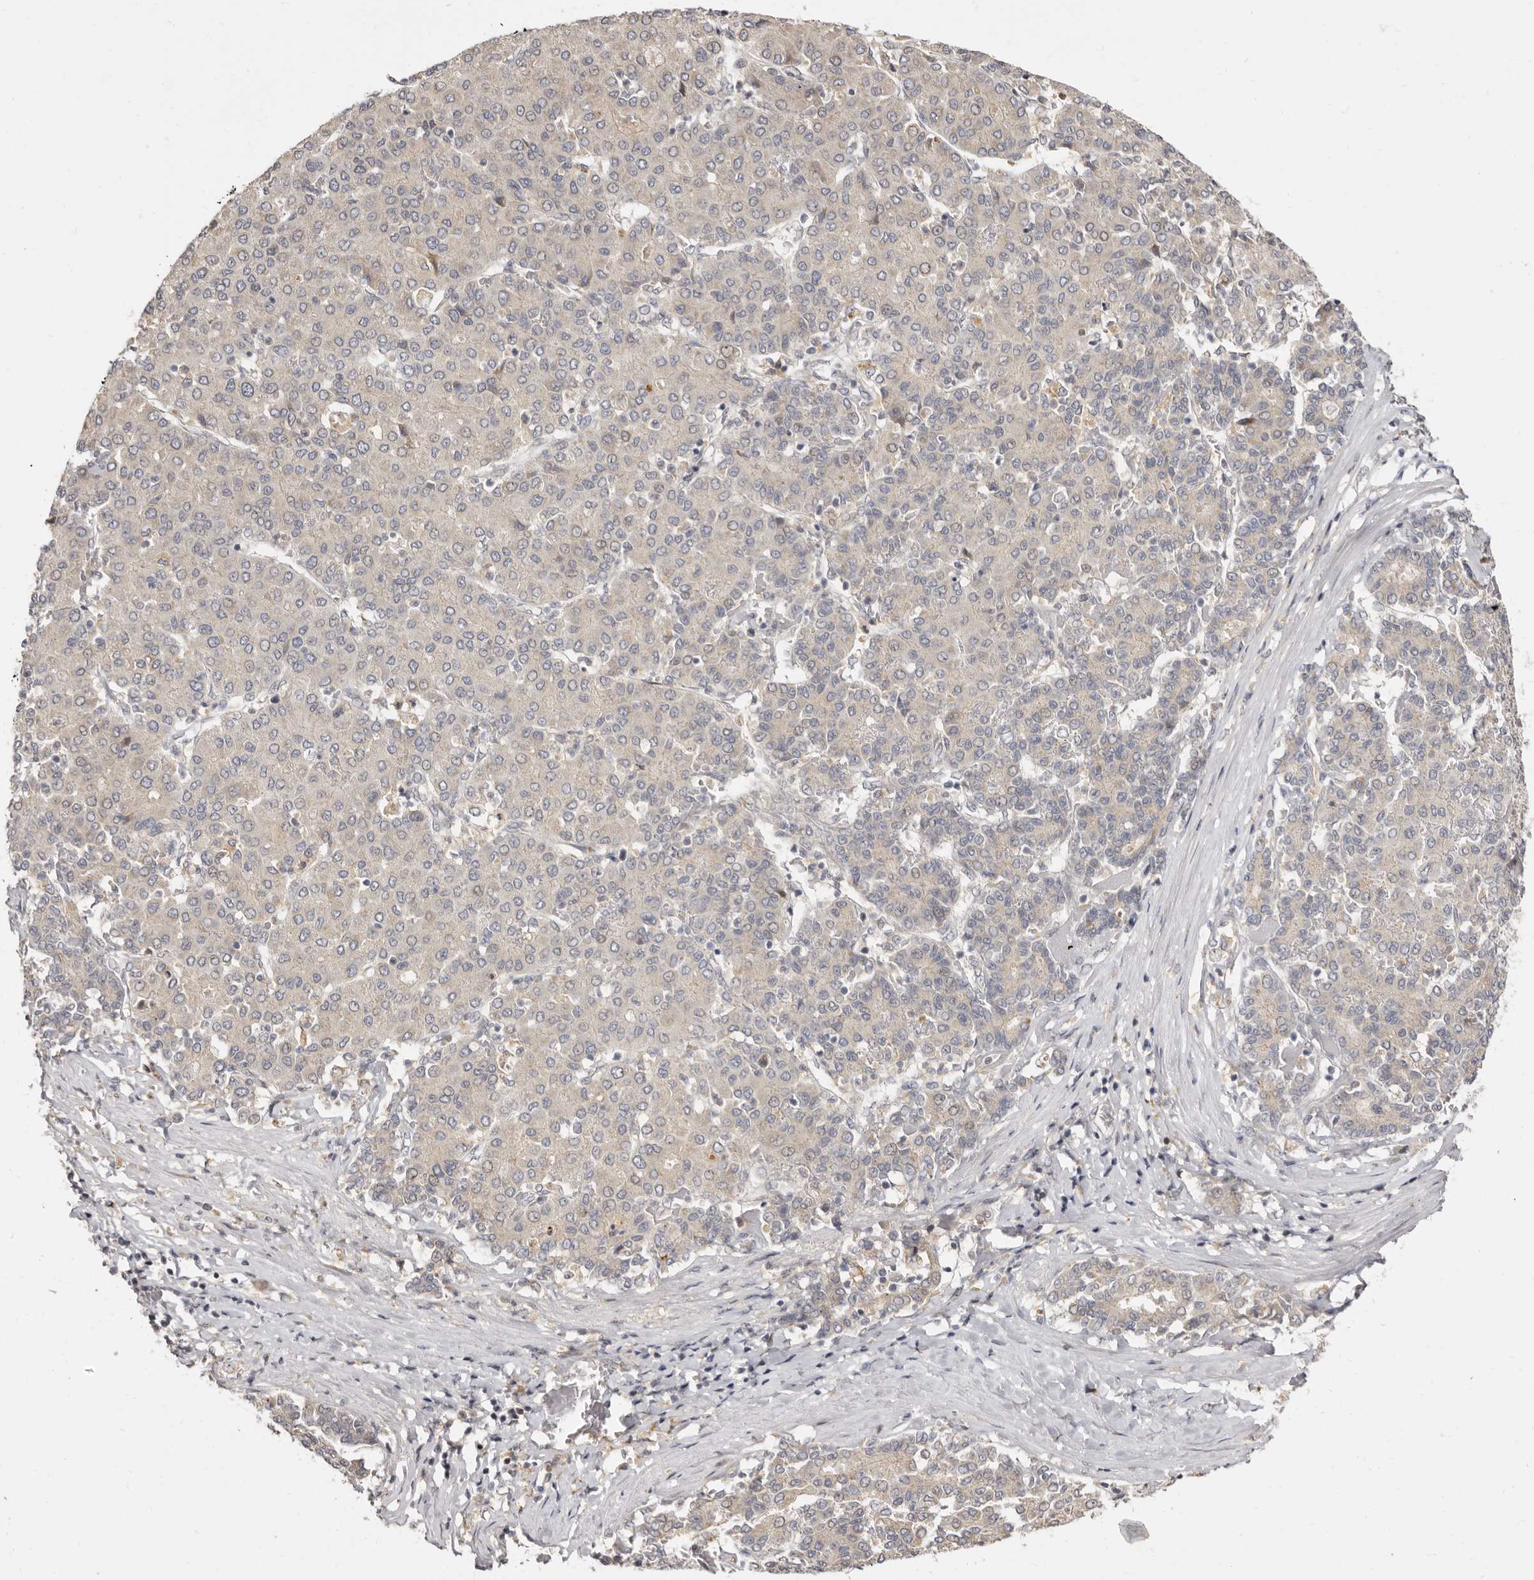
{"staining": {"intensity": "negative", "quantity": "none", "location": "none"}, "tissue": "liver cancer", "cell_type": "Tumor cells", "image_type": "cancer", "snomed": [{"axis": "morphology", "description": "Carcinoma, Hepatocellular, NOS"}, {"axis": "topography", "description": "Liver"}], "caption": "Tumor cells show no significant protein expression in hepatocellular carcinoma (liver).", "gene": "ZNF326", "patient": {"sex": "male", "age": 65}}